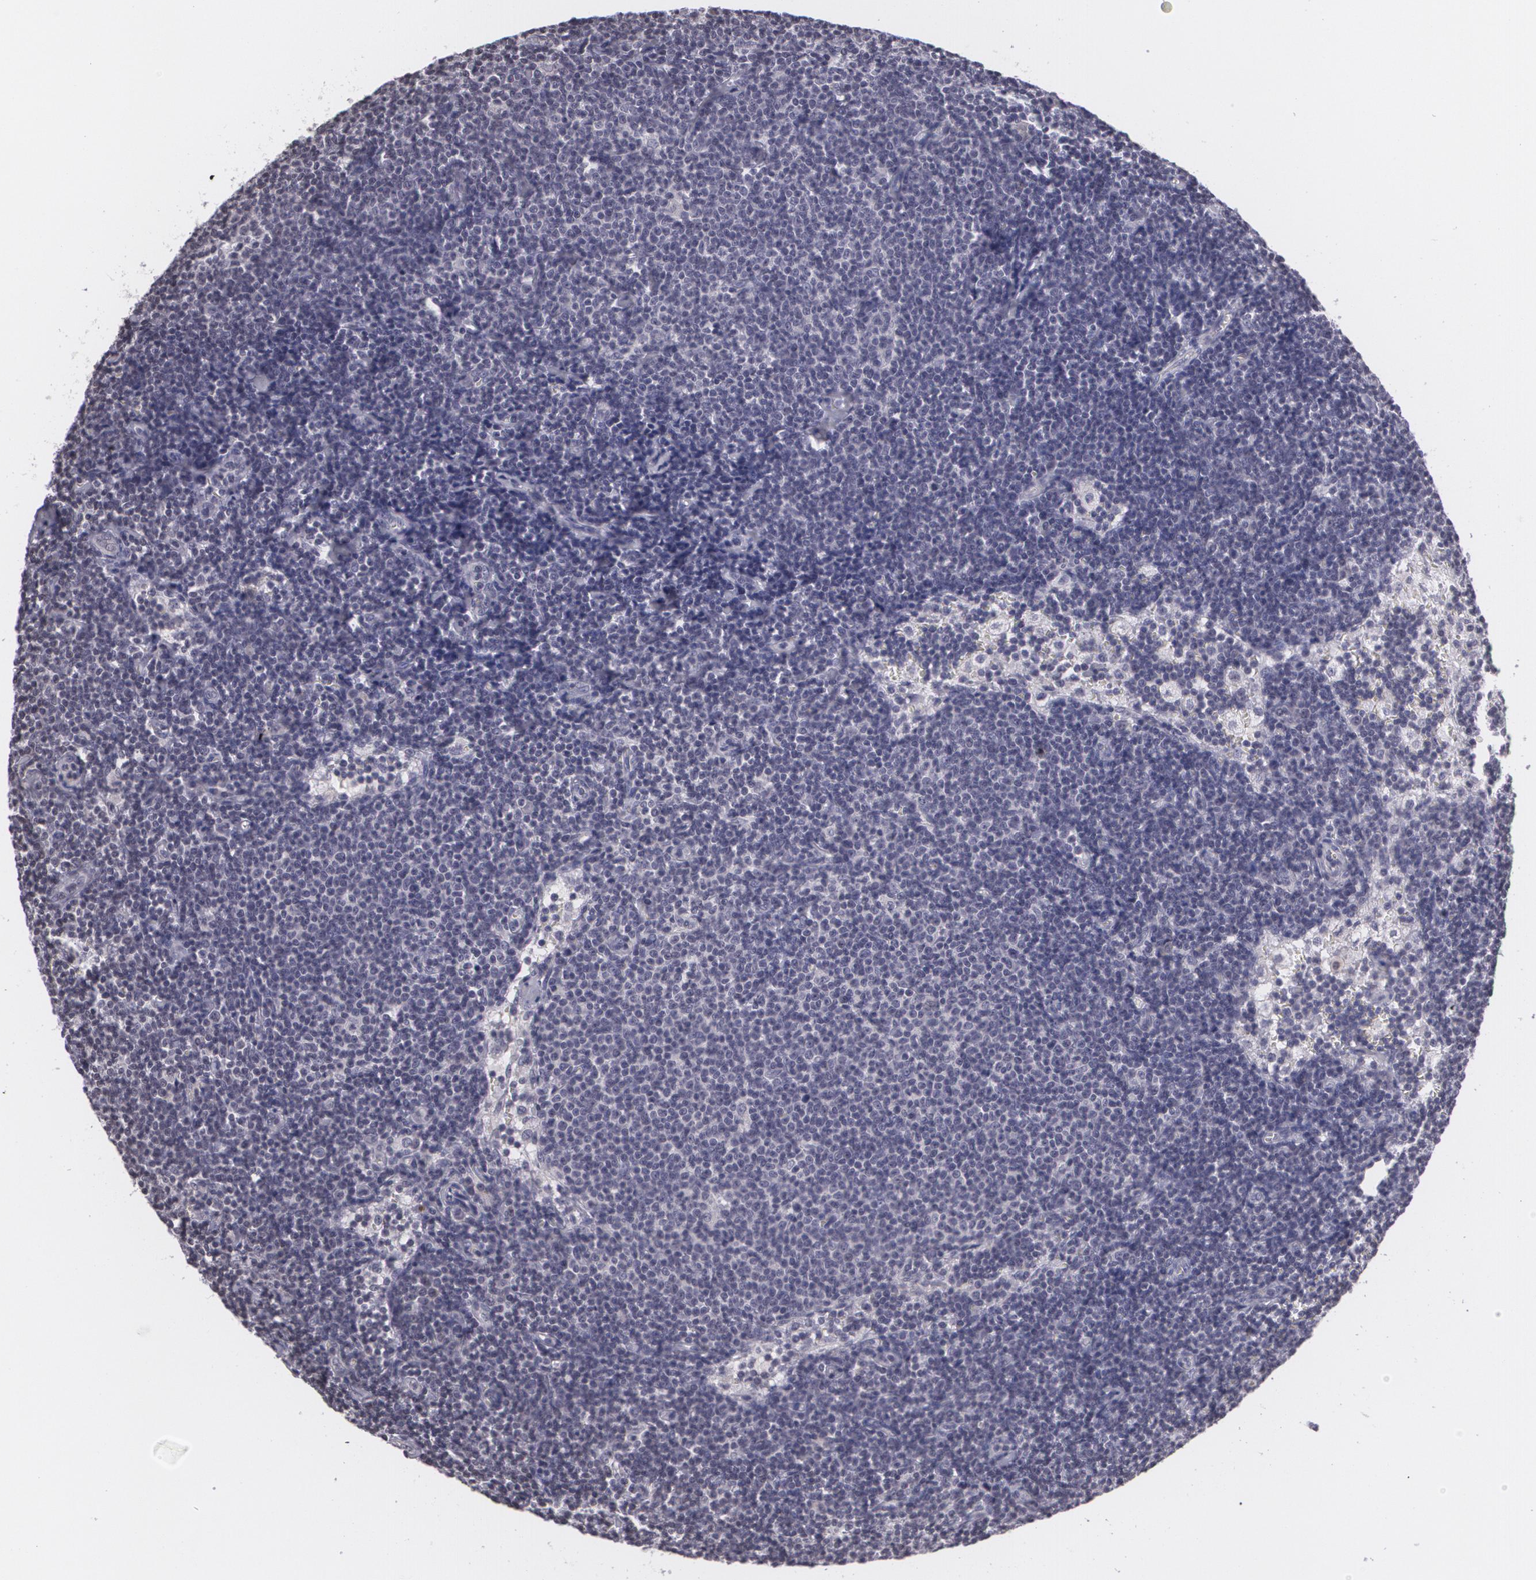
{"staining": {"intensity": "negative", "quantity": "none", "location": "none"}, "tissue": "lymphoma", "cell_type": "Tumor cells", "image_type": "cancer", "snomed": [{"axis": "morphology", "description": "Malignant lymphoma, non-Hodgkin's type, Low grade"}, {"axis": "topography", "description": "Lymph node"}], "caption": "Lymphoma was stained to show a protein in brown. There is no significant expression in tumor cells. (Stains: DAB immunohistochemistry with hematoxylin counter stain, Microscopy: brightfield microscopy at high magnification).", "gene": "MUC1", "patient": {"sex": "male", "age": 65}}